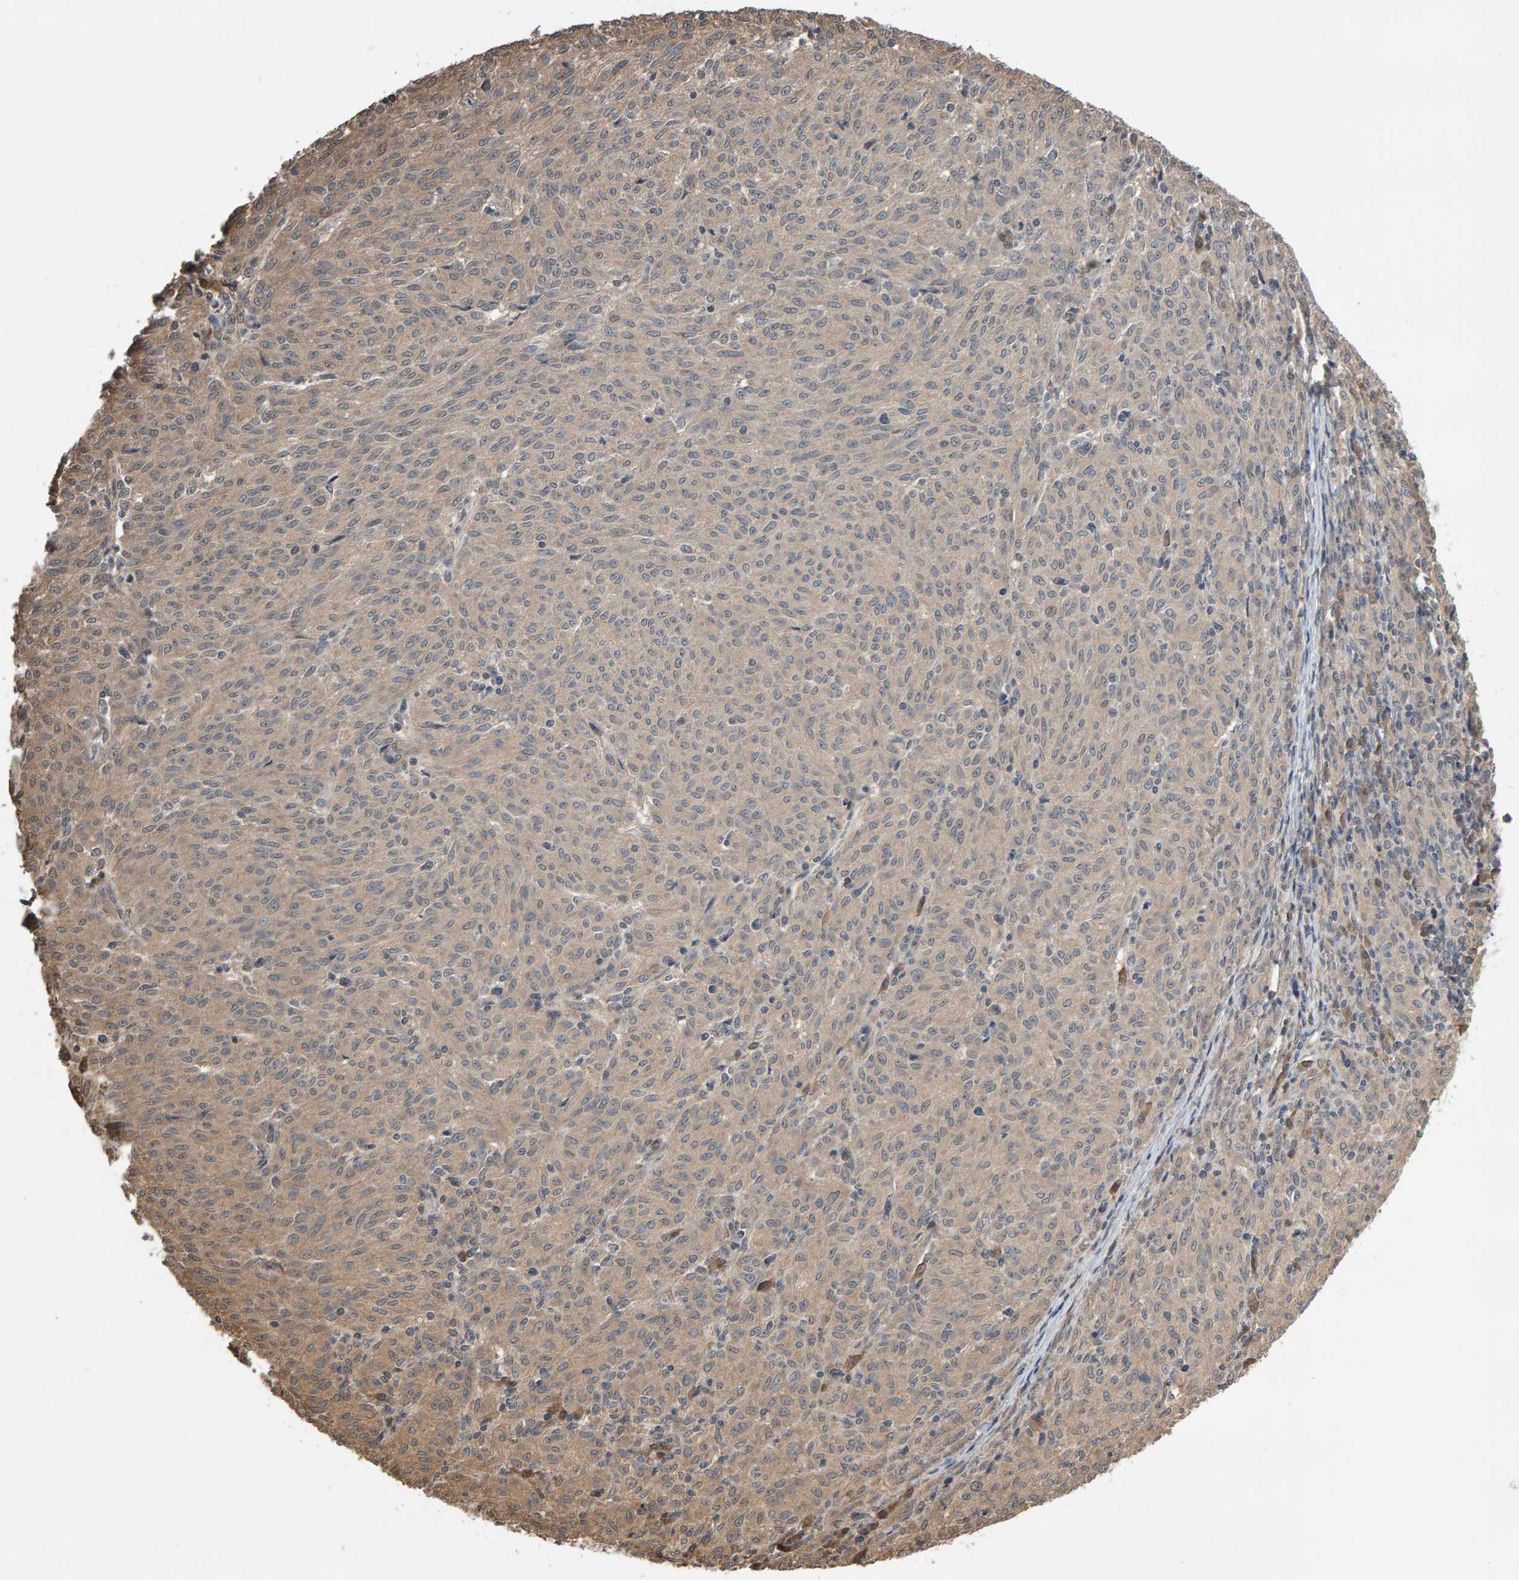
{"staining": {"intensity": "weak", "quantity": "25%-75%", "location": "cytoplasmic/membranous"}, "tissue": "melanoma", "cell_type": "Tumor cells", "image_type": "cancer", "snomed": [{"axis": "morphology", "description": "Malignant melanoma, NOS"}, {"axis": "topography", "description": "Skin"}], "caption": "Immunohistochemistry (IHC) histopathology image of human melanoma stained for a protein (brown), which exhibits low levels of weak cytoplasmic/membranous staining in approximately 25%-75% of tumor cells.", "gene": "COASY", "patient": {"sex": "female", "age": 72}}